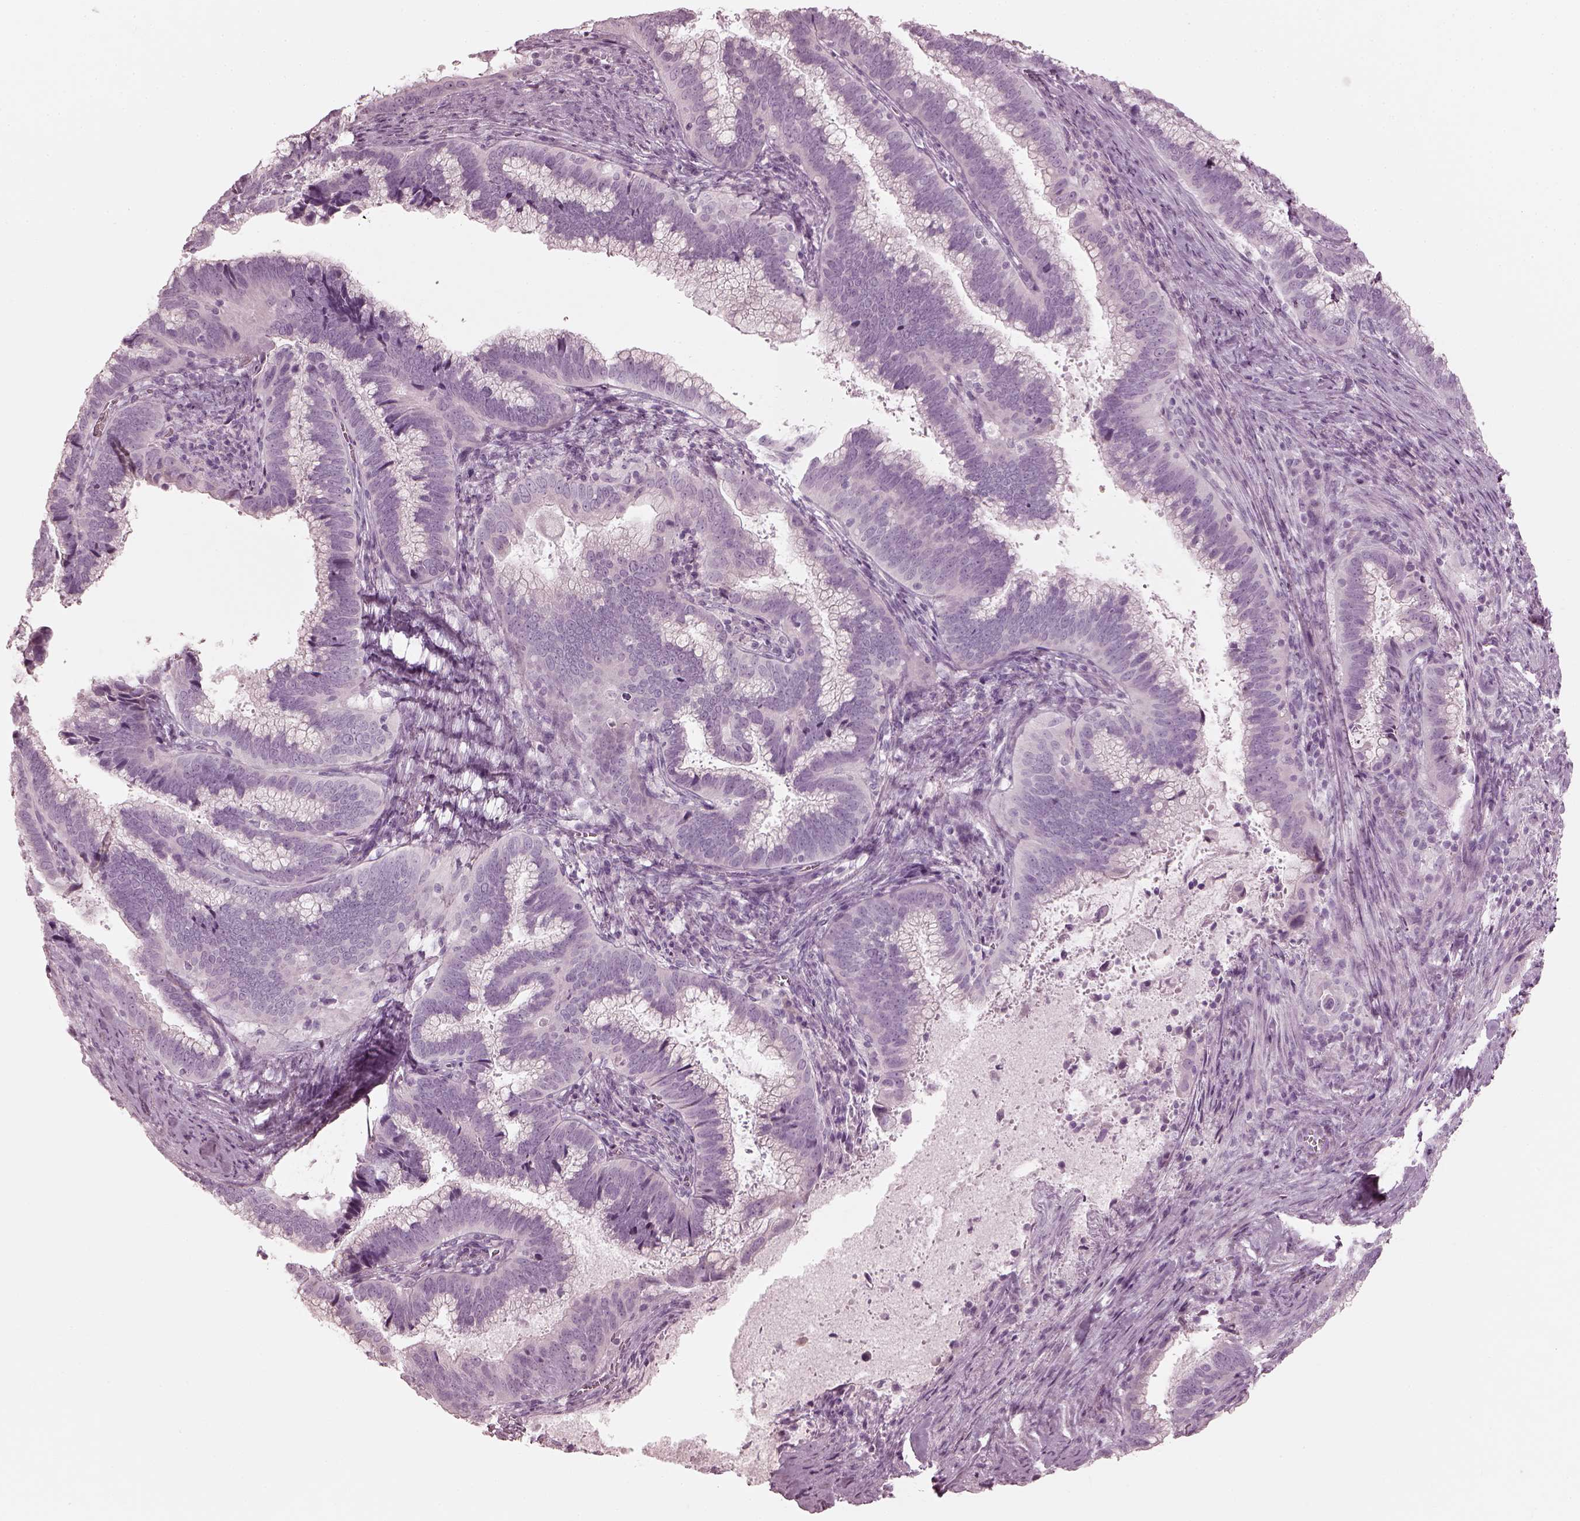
{"staining": {"intensity": "negative", "quantity": "none", "location": "none"}, "tissue": "cervical cancer", "cell_type": "Tumor cells", "image_type": "cancer", "snomed": [{"axis": "morphology", "description": "Adenocarcinoma, NOS"}, {"axis": "topography", "description": "Cervix"}], "caption": "Protein analysis of adenocarcinoma (cervical) shows no significant expression in tumor cells.", "gene": "SAXO2", "patient": {"sex": "female", "age": 61}}